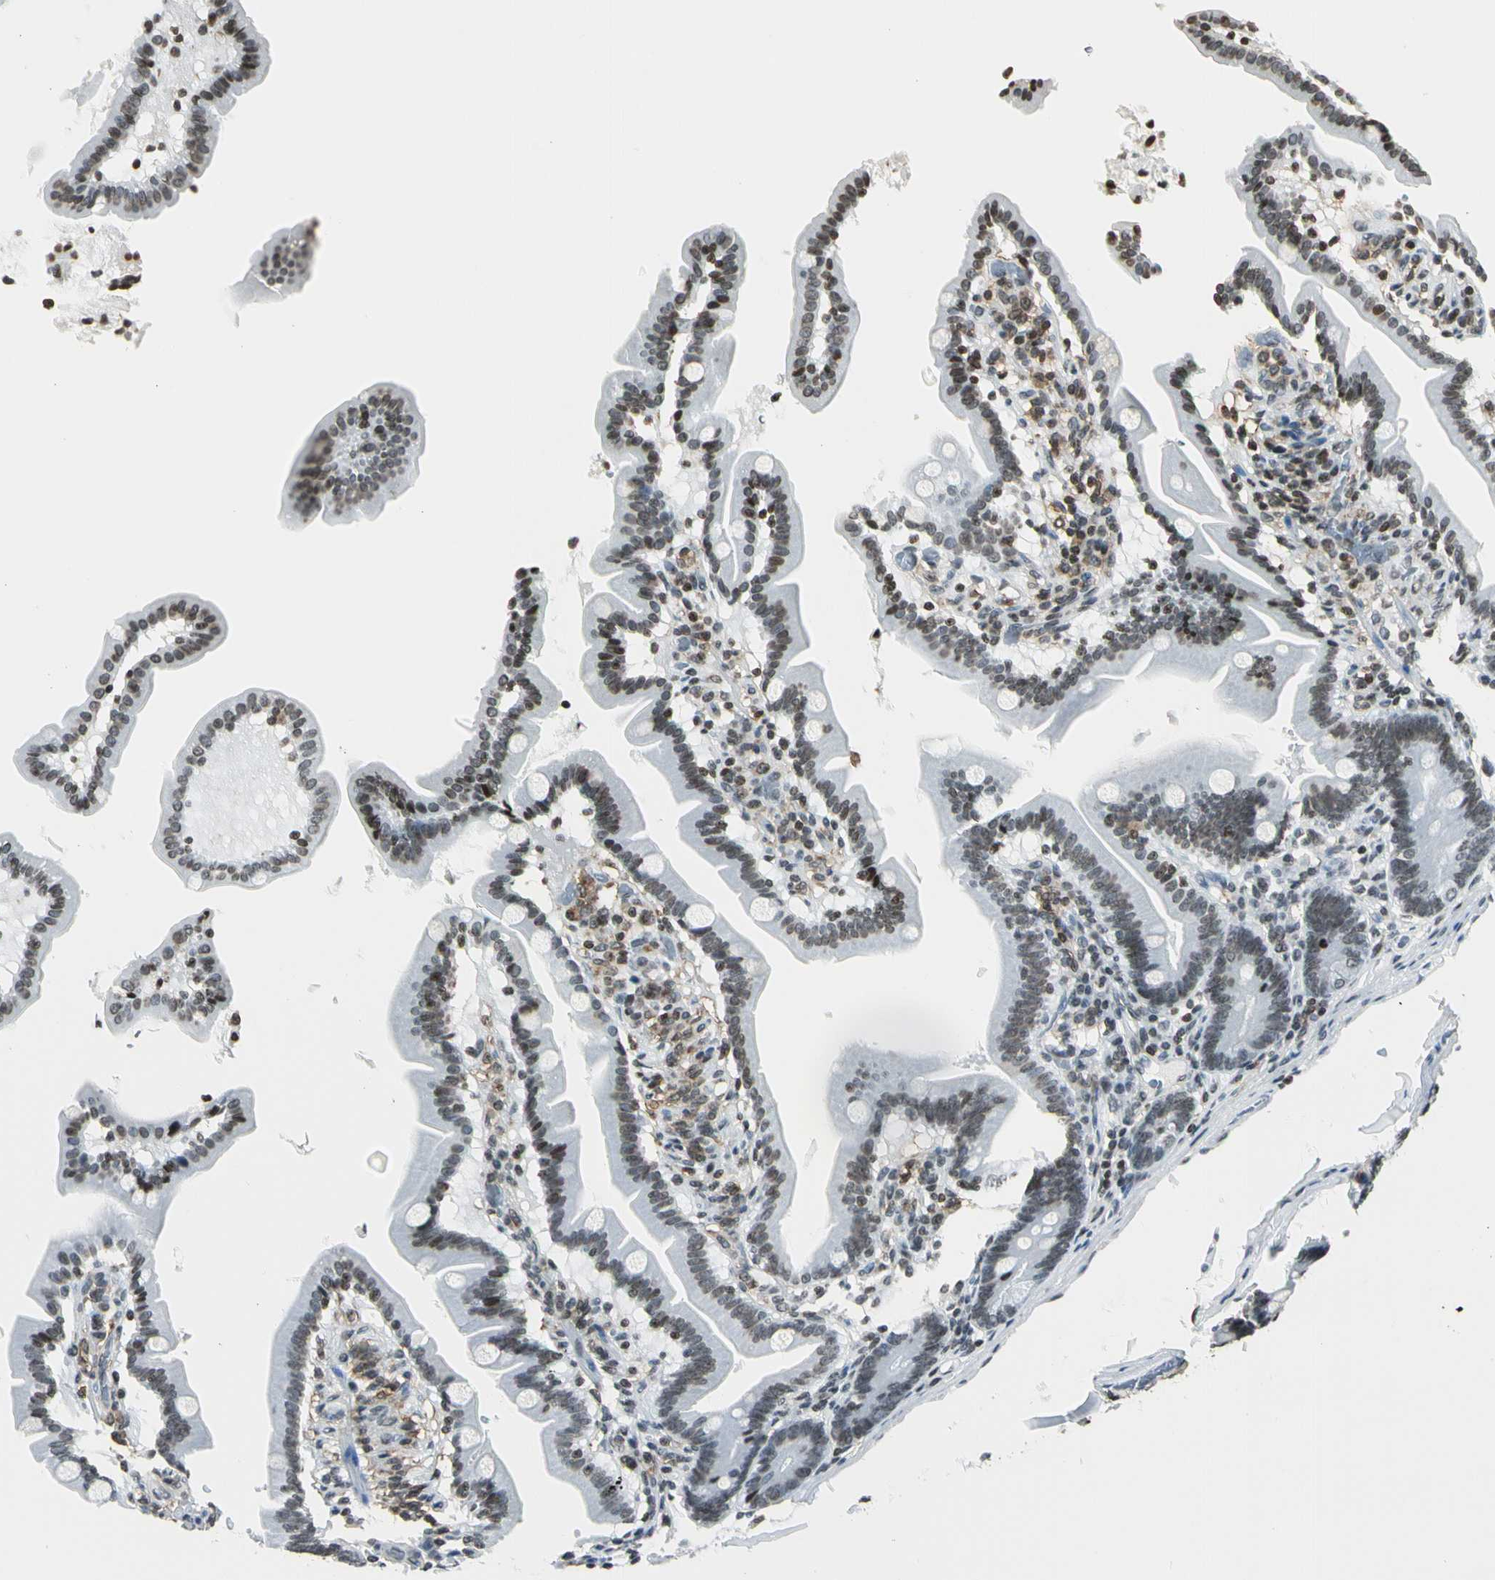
{"staining": {"intensity": "moderate", "quantity": "<25%", "location": "nuclear"}, "tissue": "duodenum", "cell_type": "Glandular cells", "image_type": "normal", "snomed": [{"axis": "morphology", "description": "Normal tissue, NOS"}, {"axis": "topography", "description": "Duodenum"}], "caption": "Benign duodenum reveals moderate nuclear expression in about <25% of glandular cells.", "gene": "FER", "patient": {"sex": "female", "age": 75}}